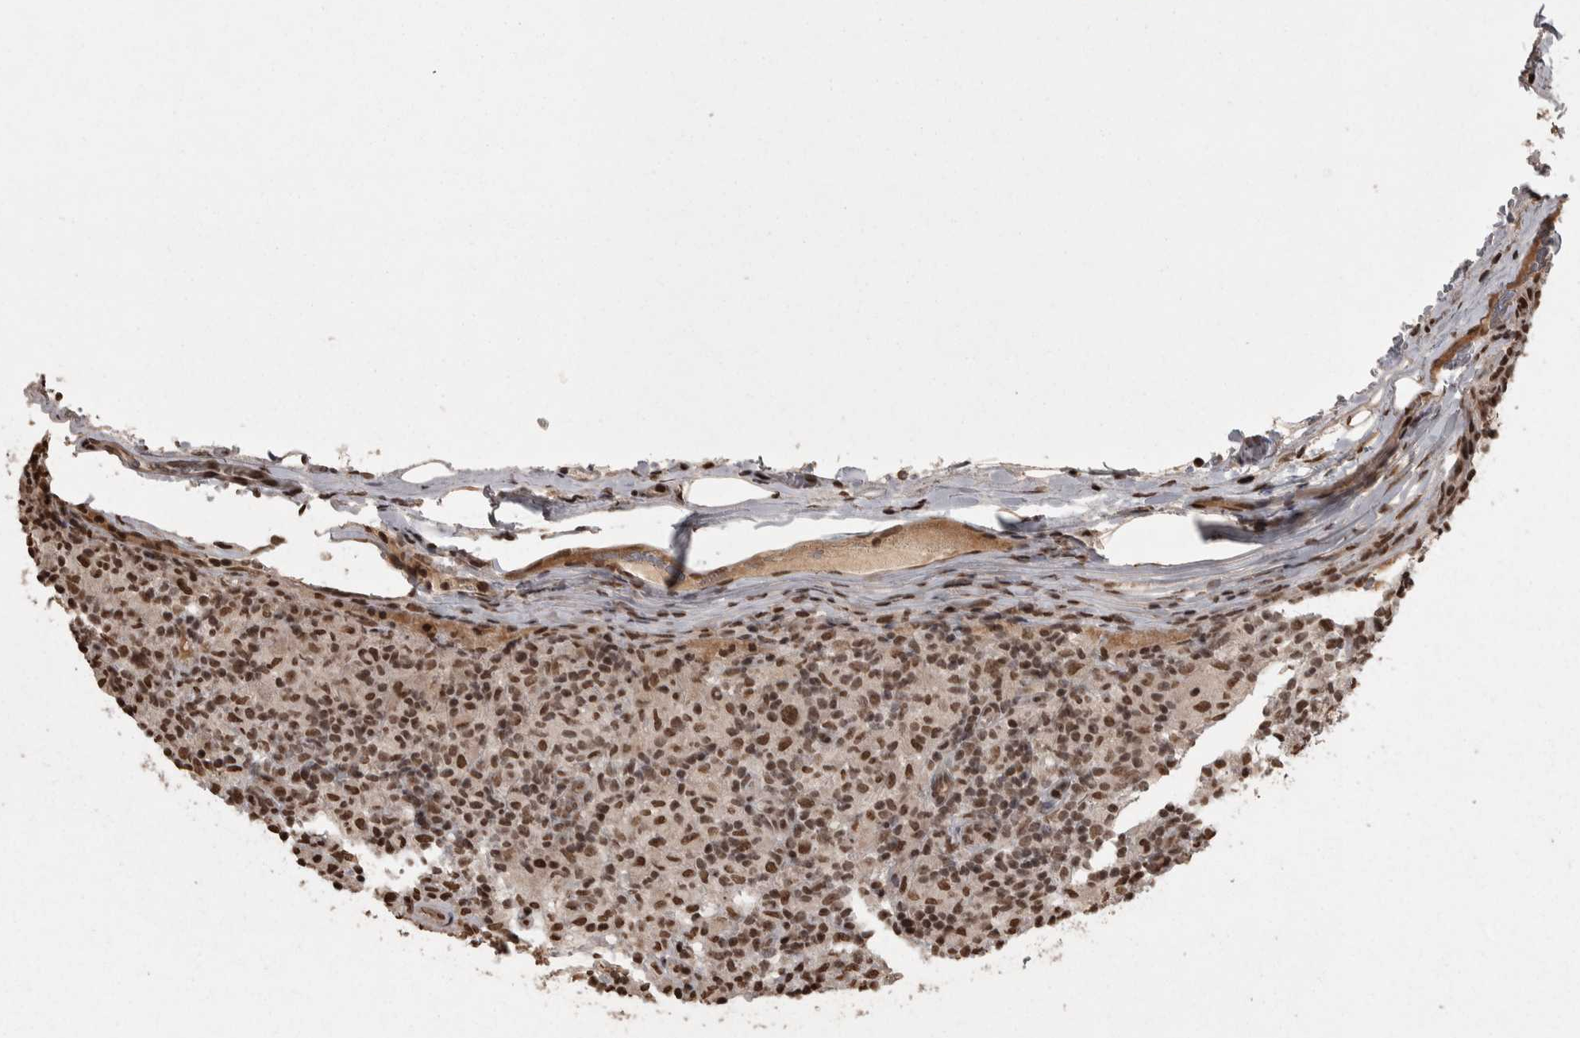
{"staining": {"intensity": "moderate", "quantity": ">75%", "location": "nuclear"}, "tissue": "lymphoma", "cell_type": "Tumor cells", "image_type": "cancer", "snomed": [{"axis": "morphology", "description": "Hodgkin's disease, NOS"}, {"axis": "topography", "description": "Lymph node"}], "caption": "This image displays IHC staining of human lymphoma, with medium moderate nuclear staining in approximately >75% of tumor cells.", "gene": "ZFHX4", "patient": {"sex": "male", "age": 70}}